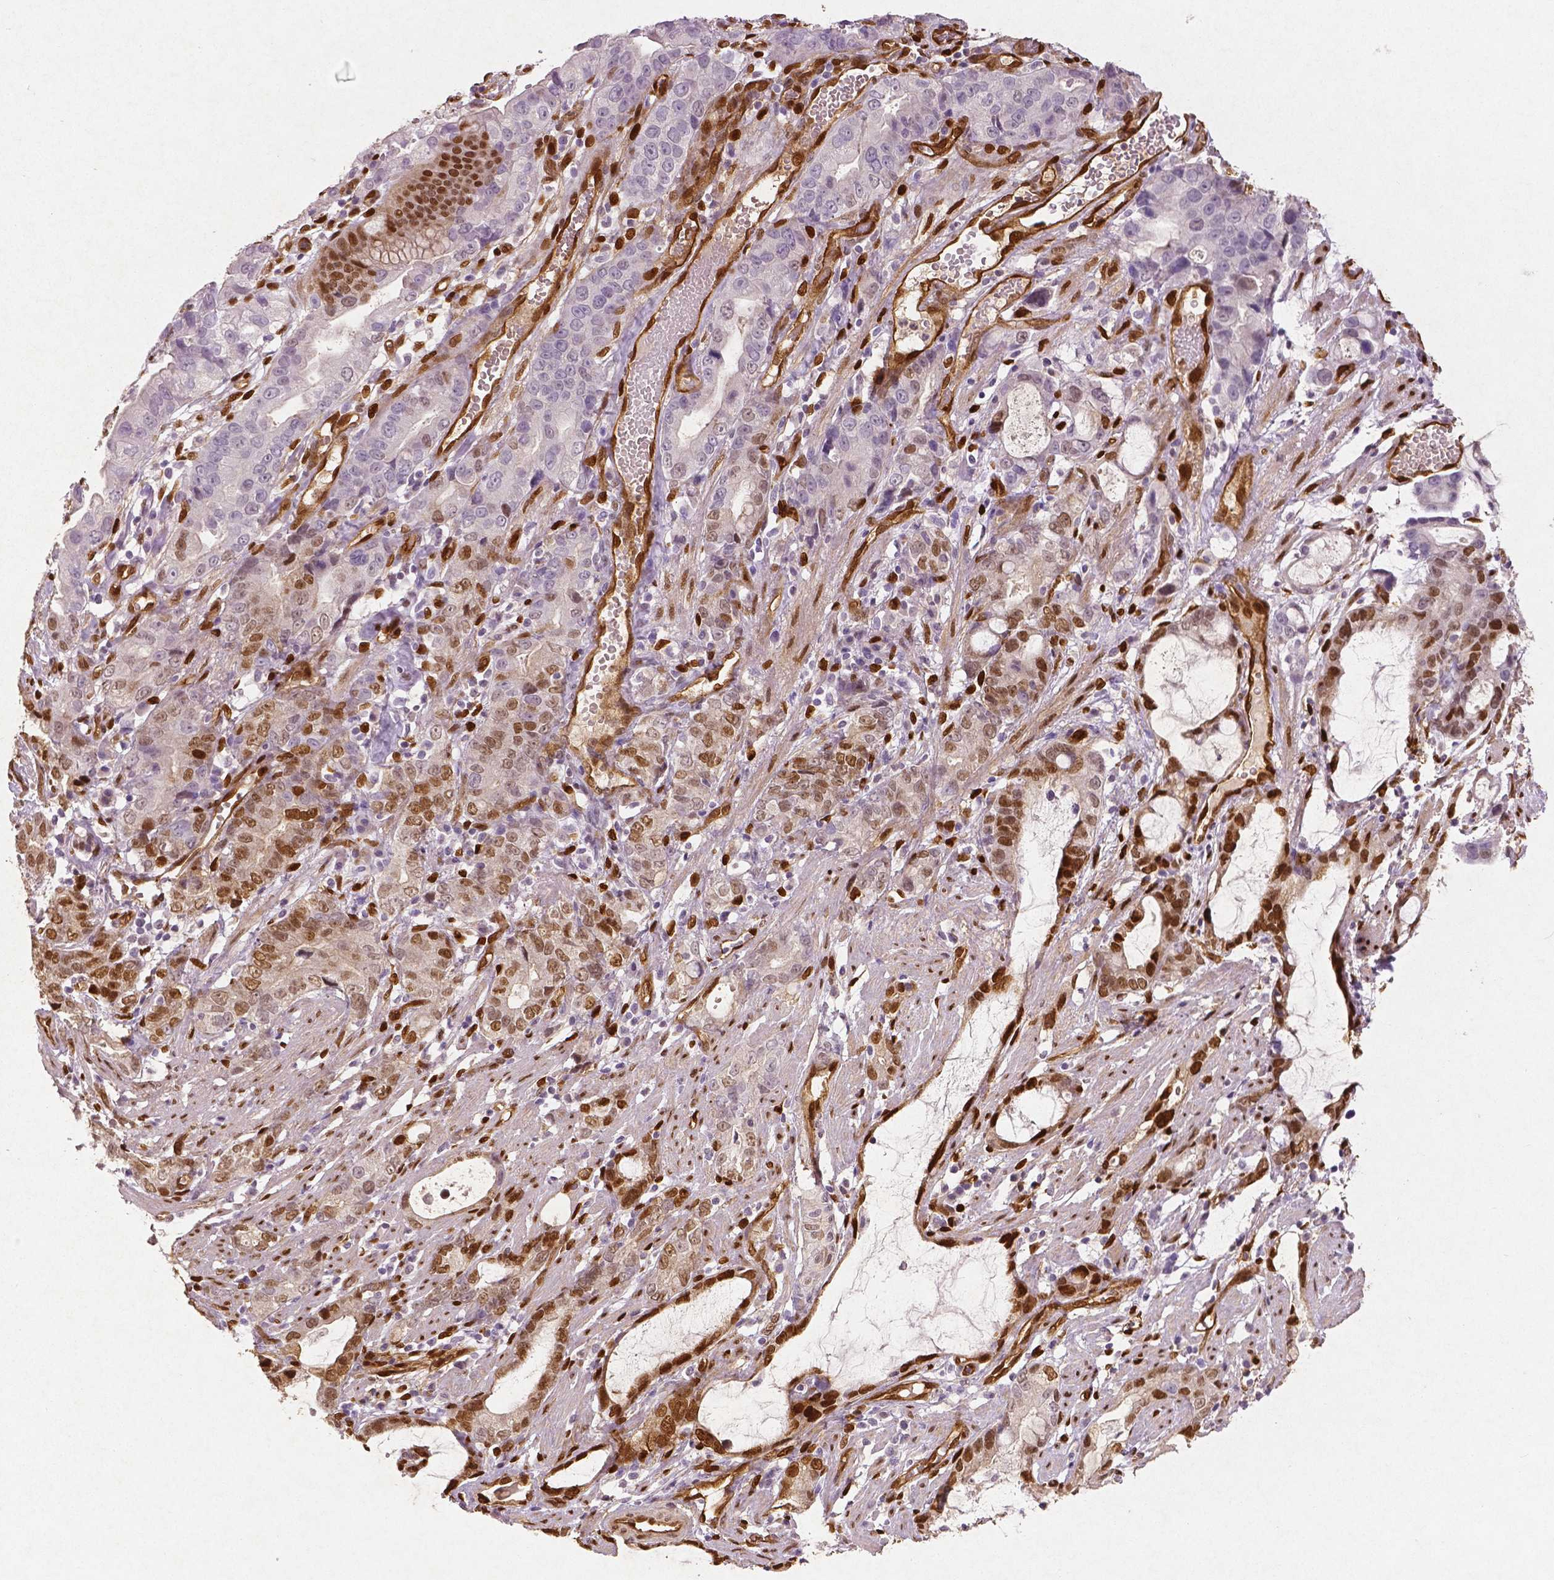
{"staining": {"intensity": "moderate", "quantity": "25%-75%", "location": "cytoplasmic/membranous,nuclear"}, "tissue": "stomach cancer", "cell_type": "Tumor cells", "image_type": "cancer", "snomed": [{"axis": "morphology", "description": "Adenocarcinoma, NOS"}, {"axis": "topography", "description": "Stomach"}], "caption": "Brown immunohistochemical staining in human stomach cancer (adenocarcinoma) displays moderate cytoplasmic/membranous and nuclear expression in approximately 25%-75% of tumor cells. (Brightfield microscopy of DAB IHC at high magnification).", "gene": "WWTR1", "patient": {"sex": "male", "age": 55}}